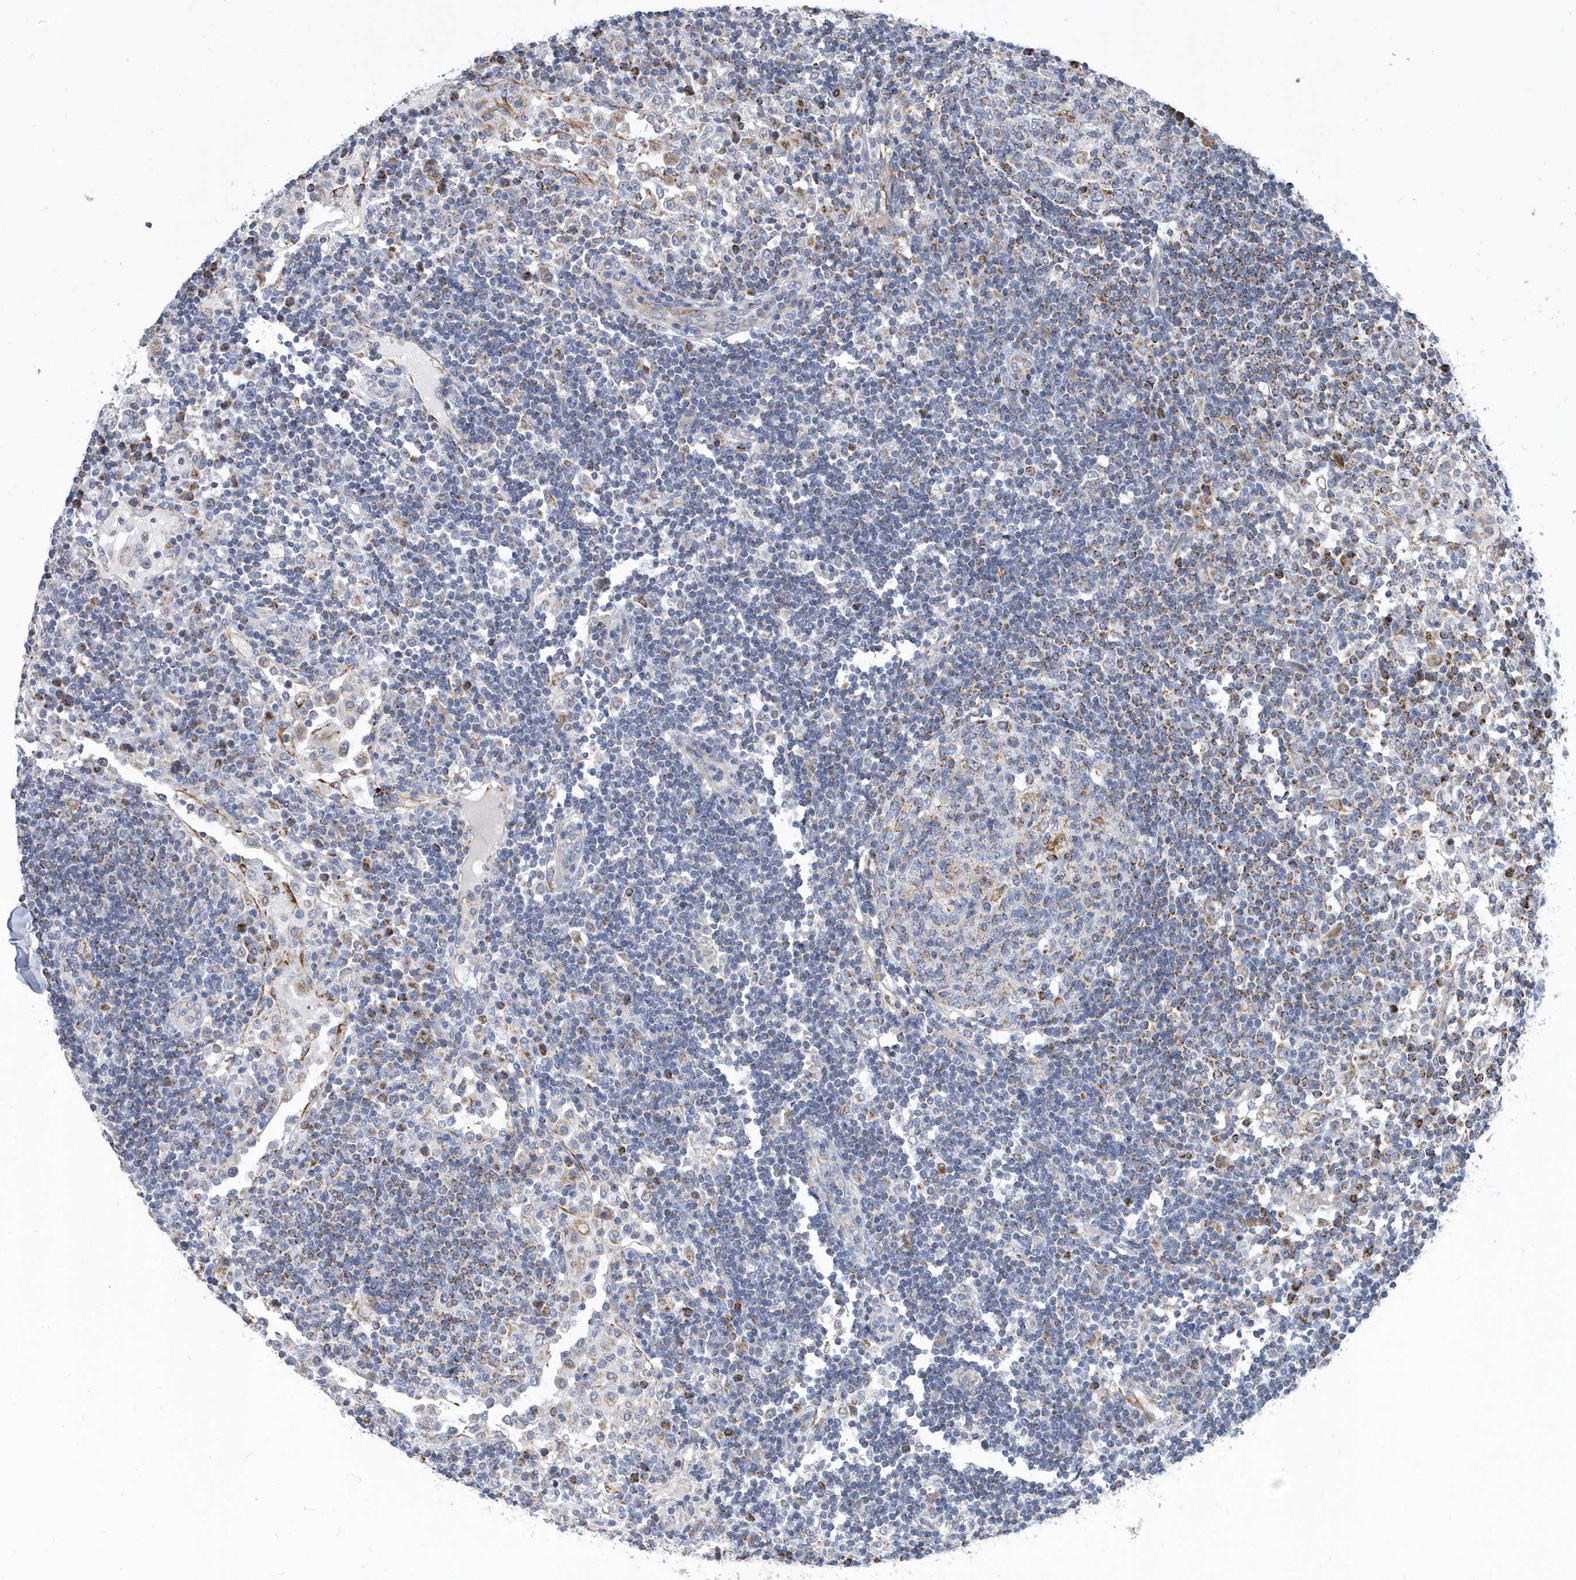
{"staining": {"intensity": "moderate", "quantity": "<25%", "location": "cytoplasmic/membranous"}, "tissue": "lymph node", "cell_type": "Germinal center cells", "image_type": "normal", "snomed": [{"axis": "morphology", "description": "Normal tissue, NOS"}, {"axis": "topography", "description": "Lymph node"}], "caption": "Germinal center cells display low levels of moderate cytoplasmic/membranous positivity in approximately <25% of cells in unremarkable lymph node. (DAB = brown stain, brightfield microscopy at high magnification).", "gene": "VWA5B2", "patient": {"sex": "female", "age": 53}}